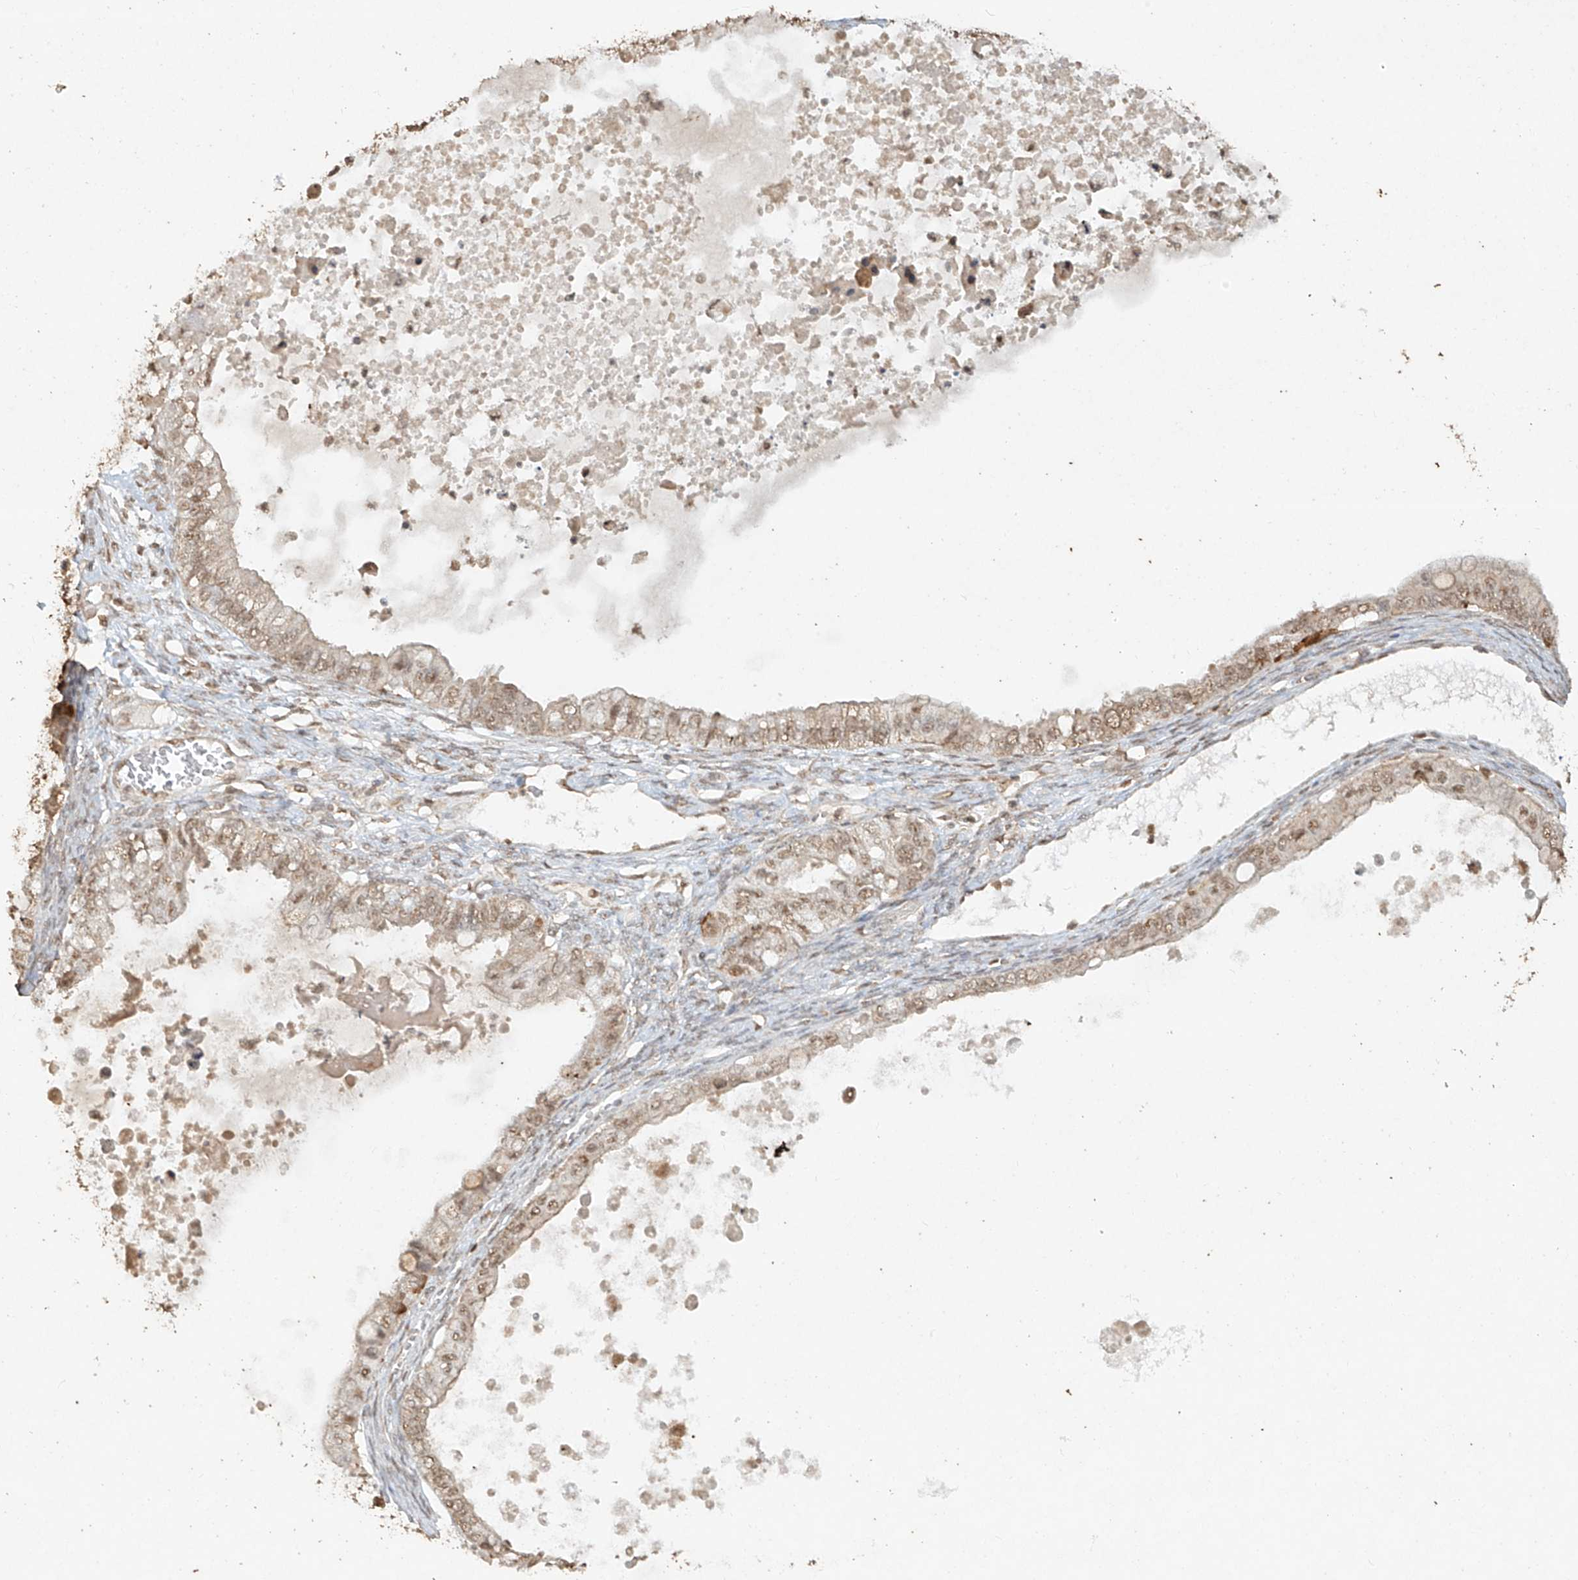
{"staining": {"intensity": "weak", "quantity": ">75%", "location": "nuclear"}, "tissue": "ovarian cancer", "cell_type": "Tumor cells", "image_type": "cancer", "snomed": [{"axis": "morphology", "description": "Cystadenocarcinoma, mucinous, NOS"}, {"axis": "topography", "description": "Ovary"}], "caption": "The immunohistochemical stain labels weak nuclear positivity in tumor cells of ovarian mucinous cystadenocarcinoma tissue. (Stains: DAB in brown, nuclei in blue, Microscopy: brightfield microscopy at high magnification).", "gene": "TIGAR", "patient": {"sex": "female", "age": 80}}